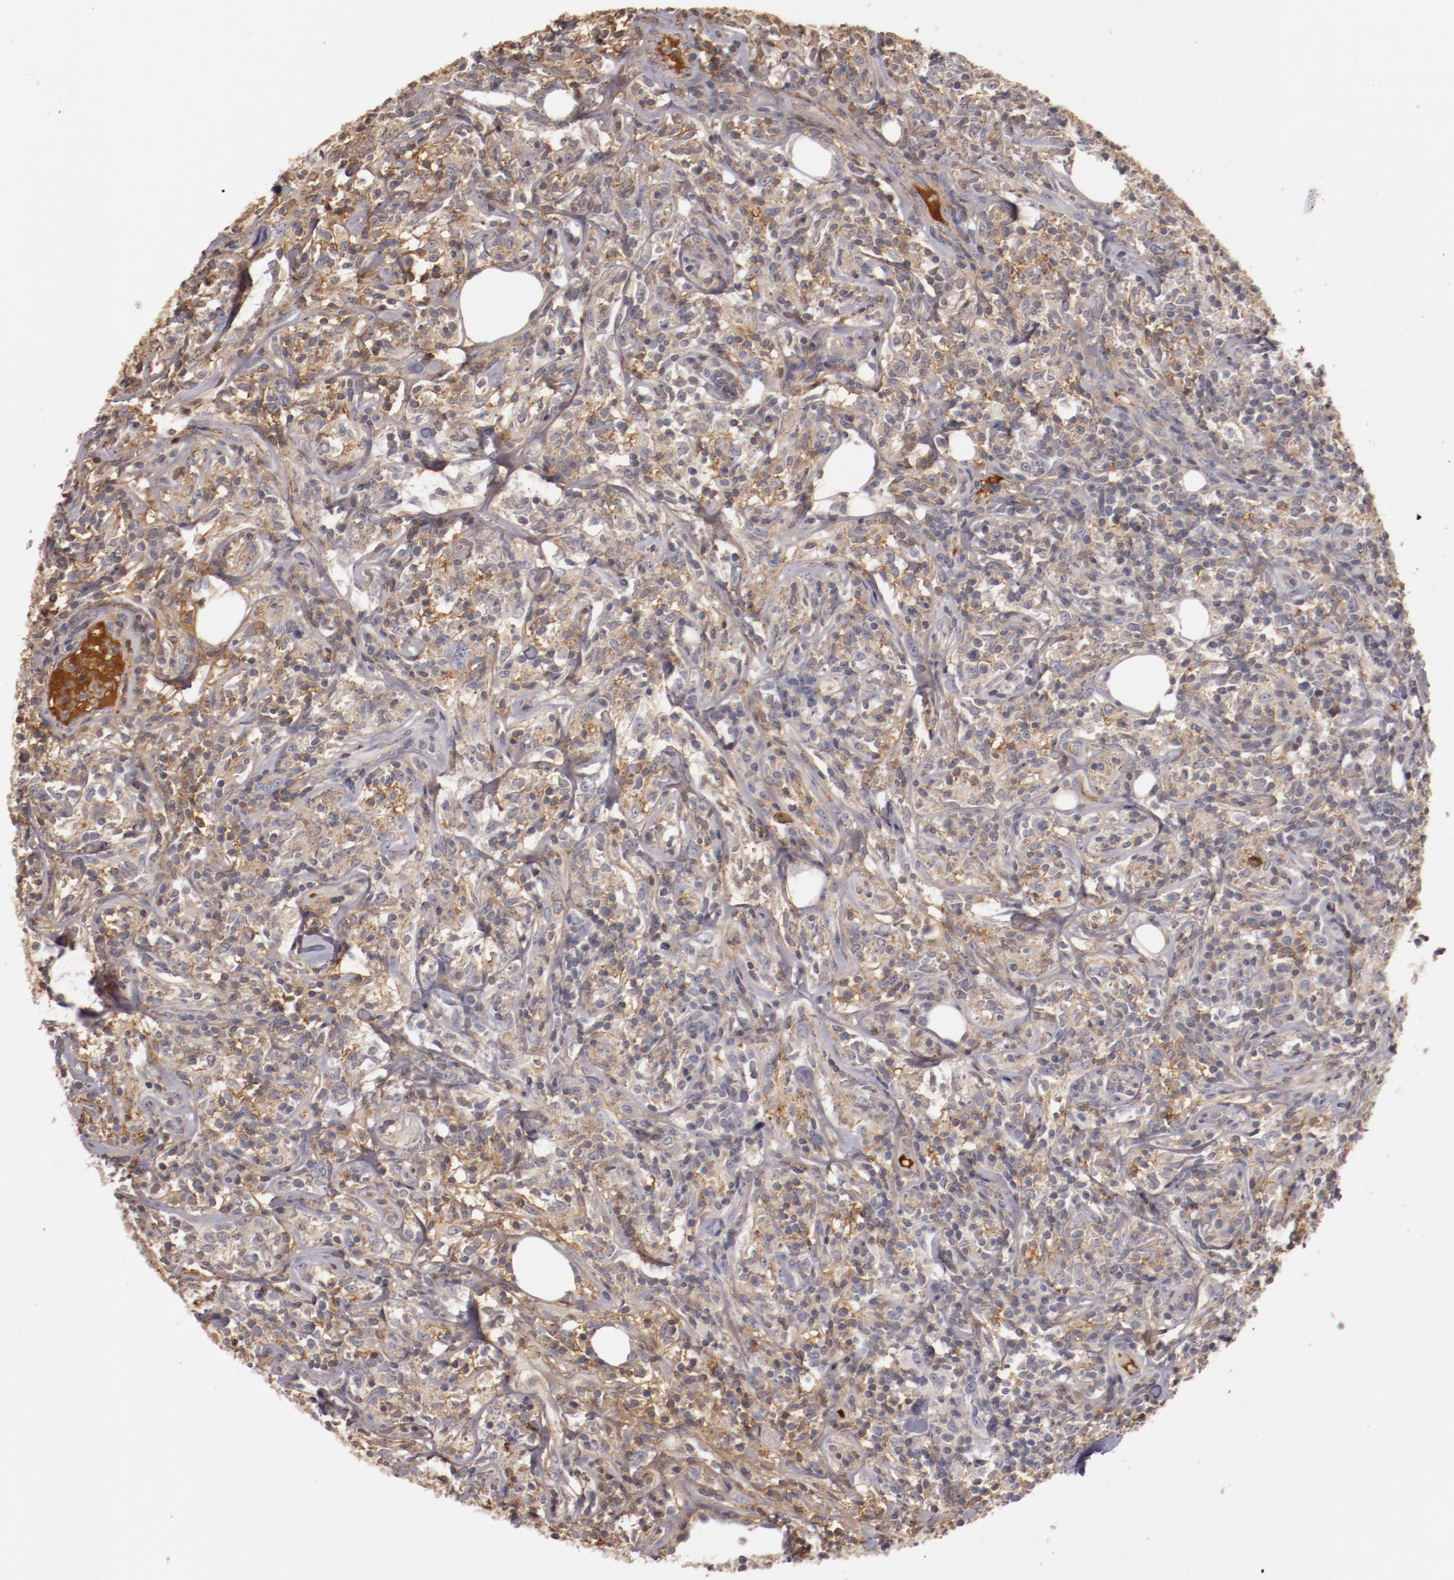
{"staining": {"intensity": "negative", "quantity": "none", "location": "none"}, "tissue": "lymphoma", "cell_type": "Tumor cells", "image_type": "cancer", "snomed": [{"axis": "morphology", "description": "Malignant lymphoma, non-Hodgkin's type, High grade"}, {"axis": "topography", "description": "Lymph node"}], "caption": "Protein analysis of malignant lymphoma, non-Hodgkin's type (high-grade) displays no significant expression in tumor cells. (DAB (3,3'-diaminobenzidine) immunohistochemistry, high magnification).", "gene": "MBL2", "patient": {"sex": "female", "age": 84}}